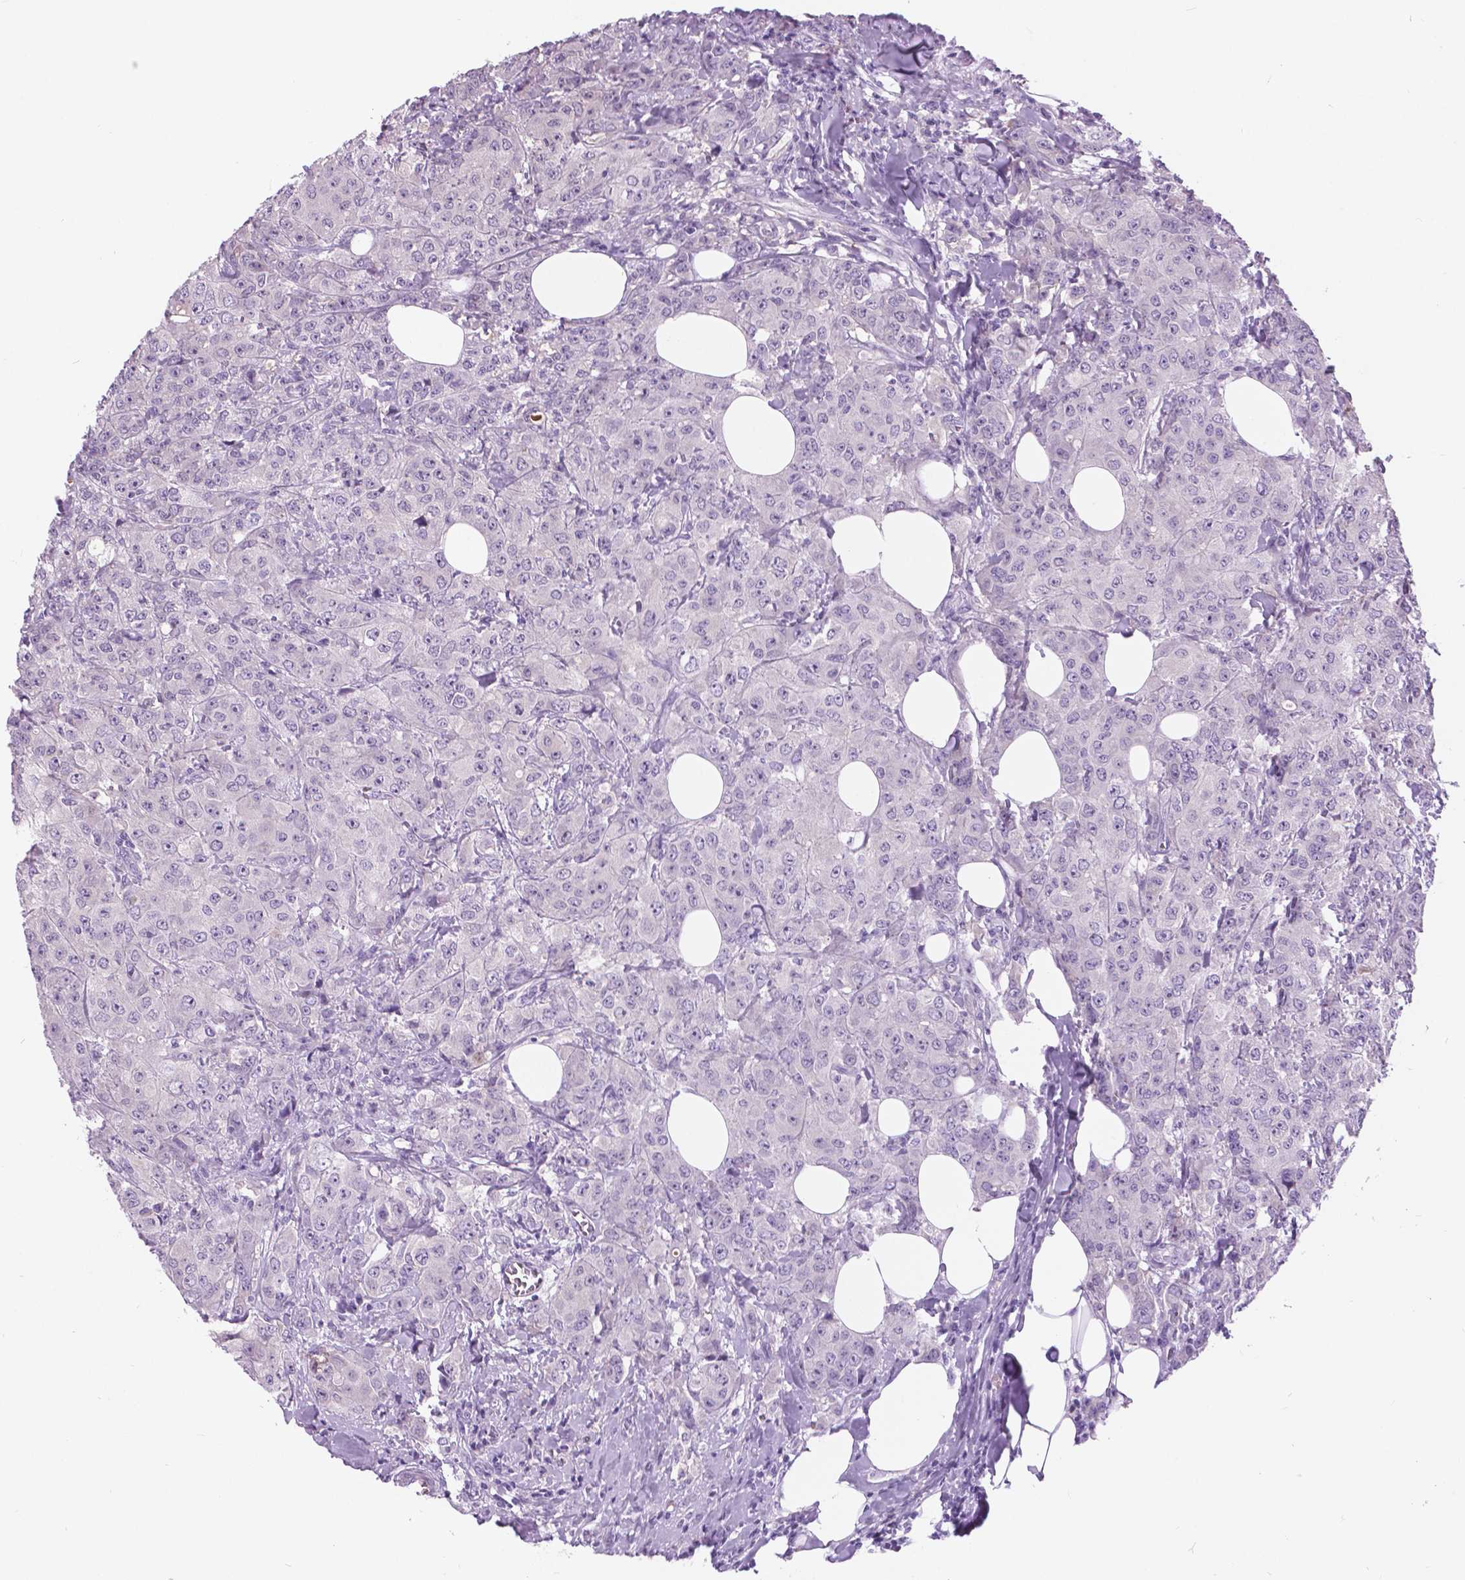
{"staining": {"intensity": "negative", "quantity": "none", "location": "none"}, "tissue": "breast cancer", "cell_type": "Tumor cells", "image_type": "cancer", "snomed": [{"axis": "morphology", "description": "Normal tissue, NOS"}, {"axis": "morphology", "description": "Duct carcinoma"}, {"axis": "topography", "description": "Breast"}], "caption": "Immunohistochemistry (IHC) image of human breast cancer (invasive ductal carcinoma) stained for a protein (brown), which exhibits no expression in tumor cells.", "gene": "TP53TG5", "patient": {"sex": "female", "age": 43}}